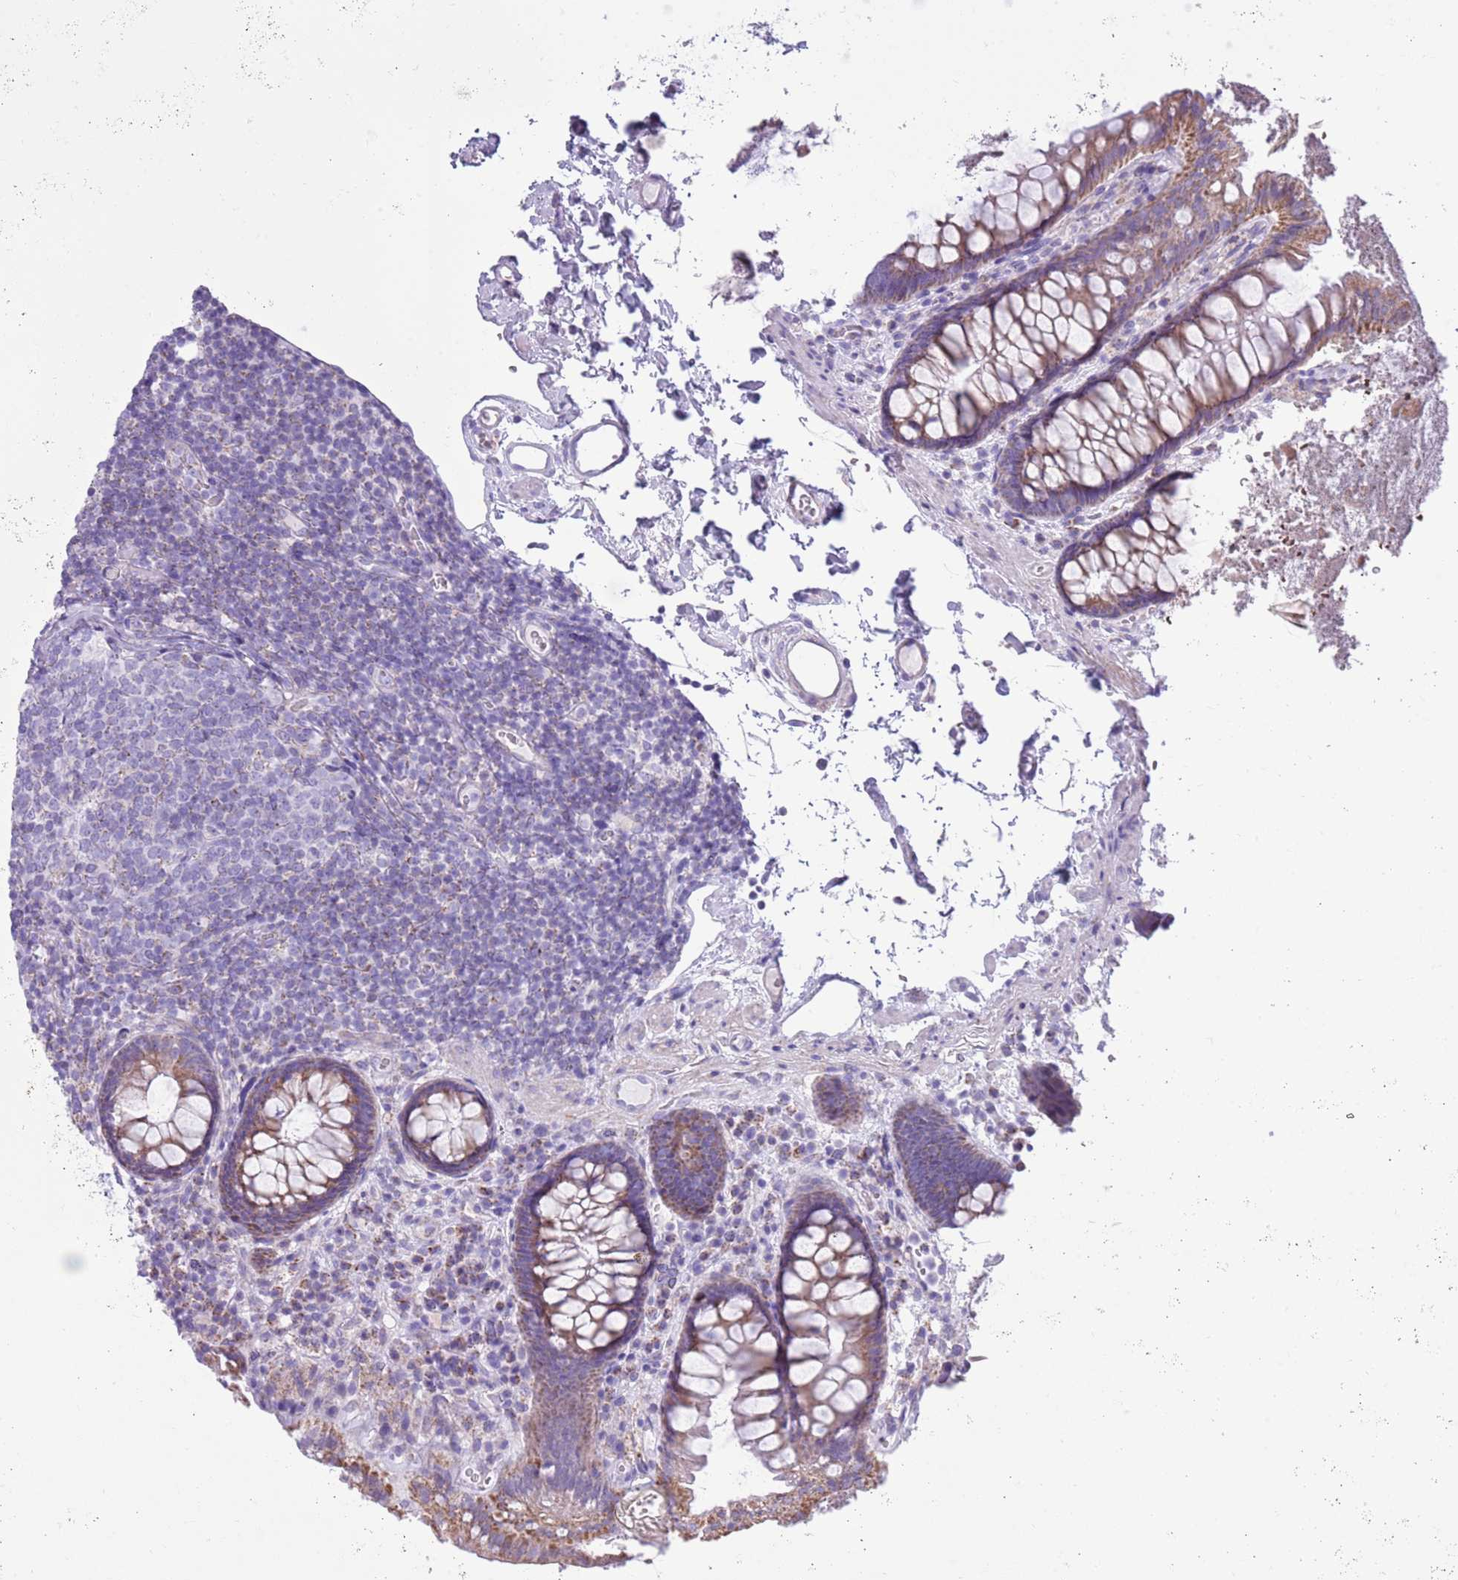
{"staining": {"intensity": "negative", "quantity": "none", "location": "none"}, "tissue": "colon", "cell_type": "Endothelial cells", "image_type": "normal", "snomed": [{"axis": "morphology", "description": "Normal tissue, NOS"}, {"axis": "topography", "description": "Colon"}], "caption": "Immunohistochemical staining of benign human colon reveals no significant staining in endothelial cells.", "gene": "MOCOS", "patient": {"sex": "male", "age": 84}}